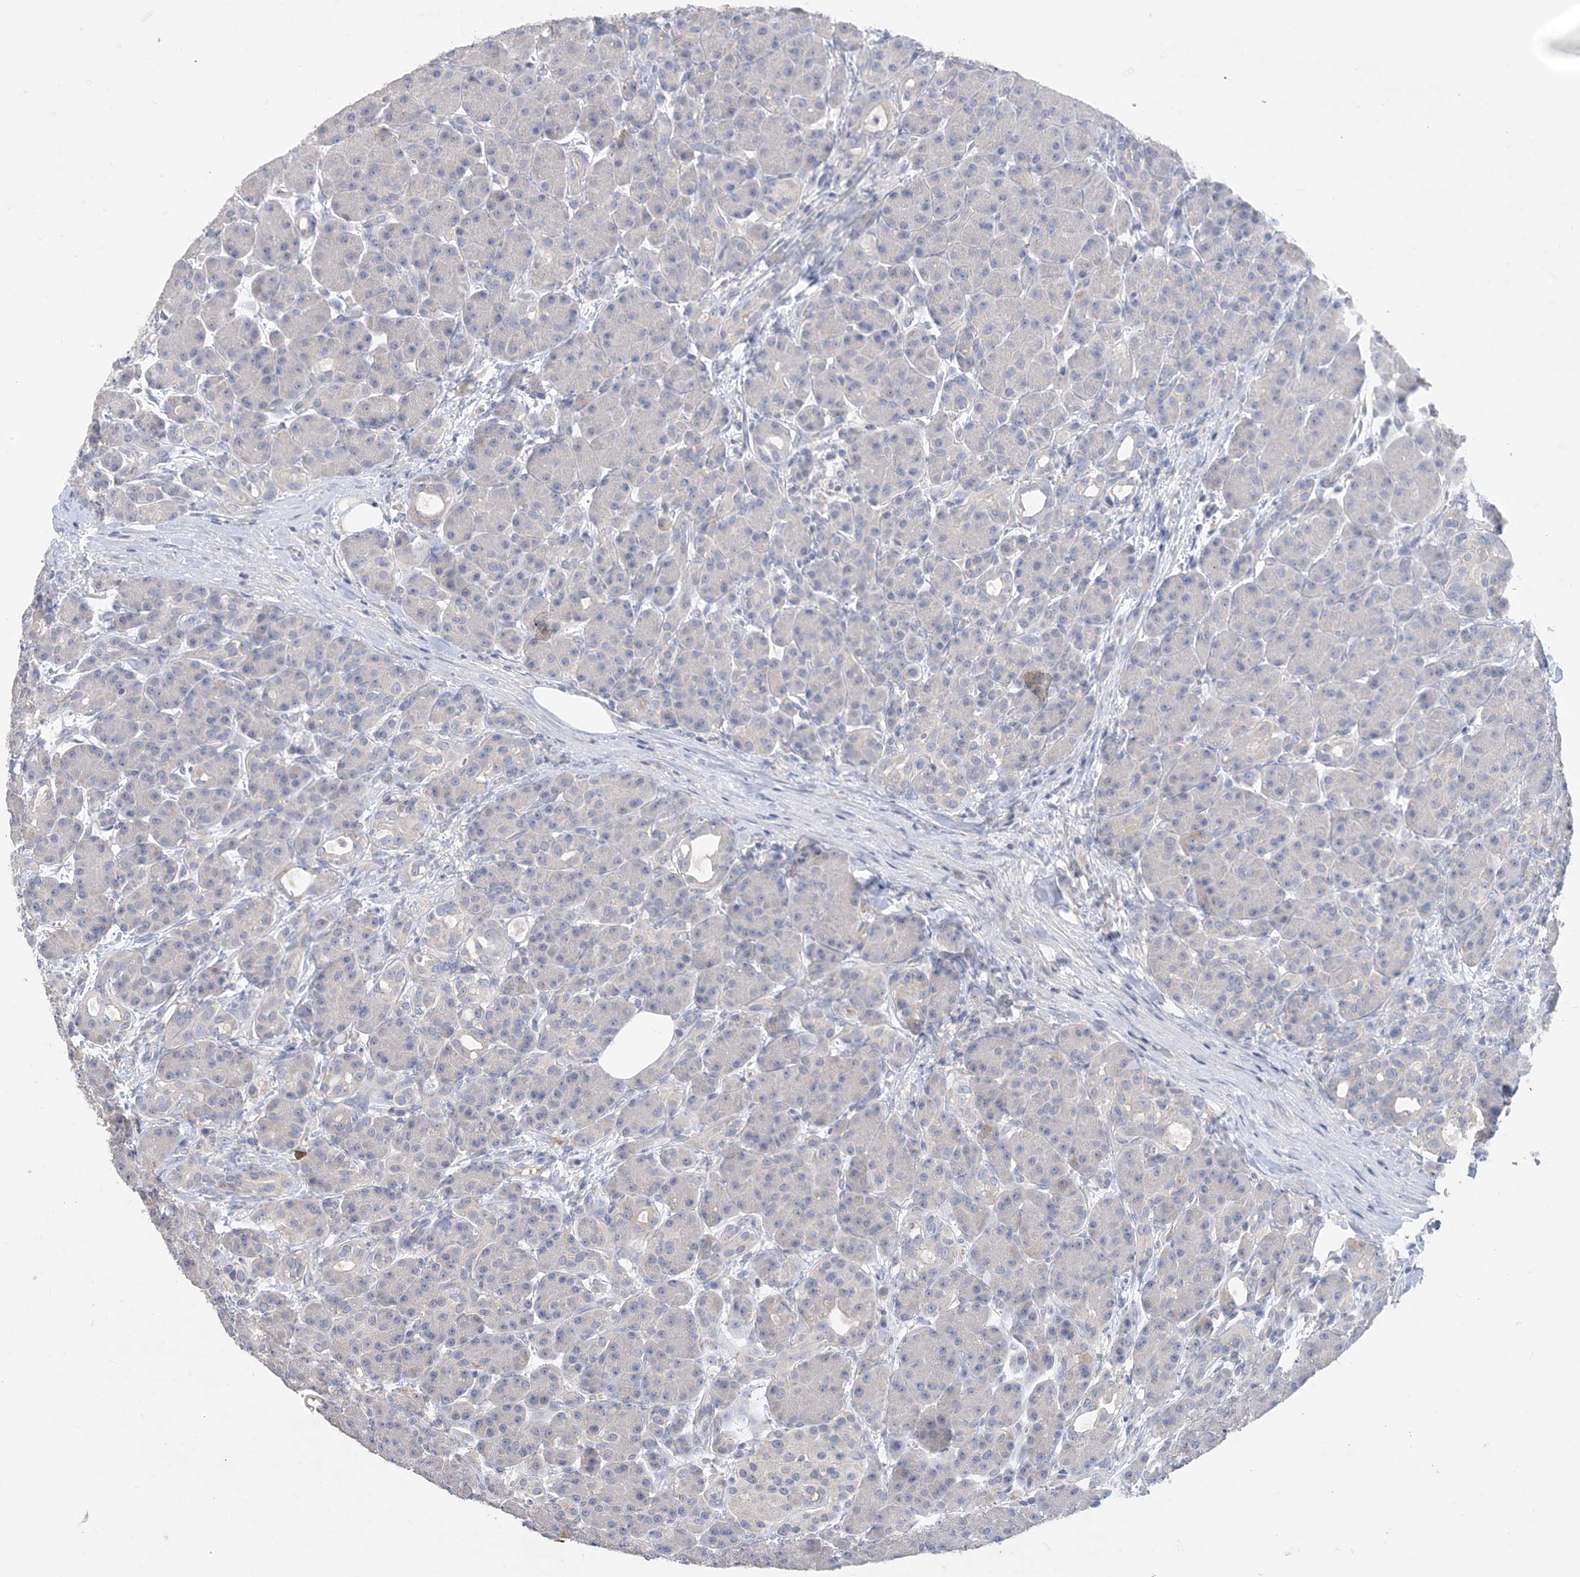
{"staining": {"intensity": "negative", "quantity": "none", "location": "none"}, "tissue": "pancreas", "cell_type": "Exocrine glandular cells", "image_type": "normal", "snomed": [{"axis": "morphology", "description": "Normal tissue, NOS"}, {"axis": "topography", "description": "Pancreas"}], "caption": "Benign pancreas was stained to show a protein in brown. There is no significant staining in exocrine glandular cells. (Stains: DAB immunohistochemistry (IHC) with hematoxylin counter stain, Microscopy: brightfield microscopy at high magnification).", "gene": "KPRP", "patient": {"sex": "male", "age": 63}}